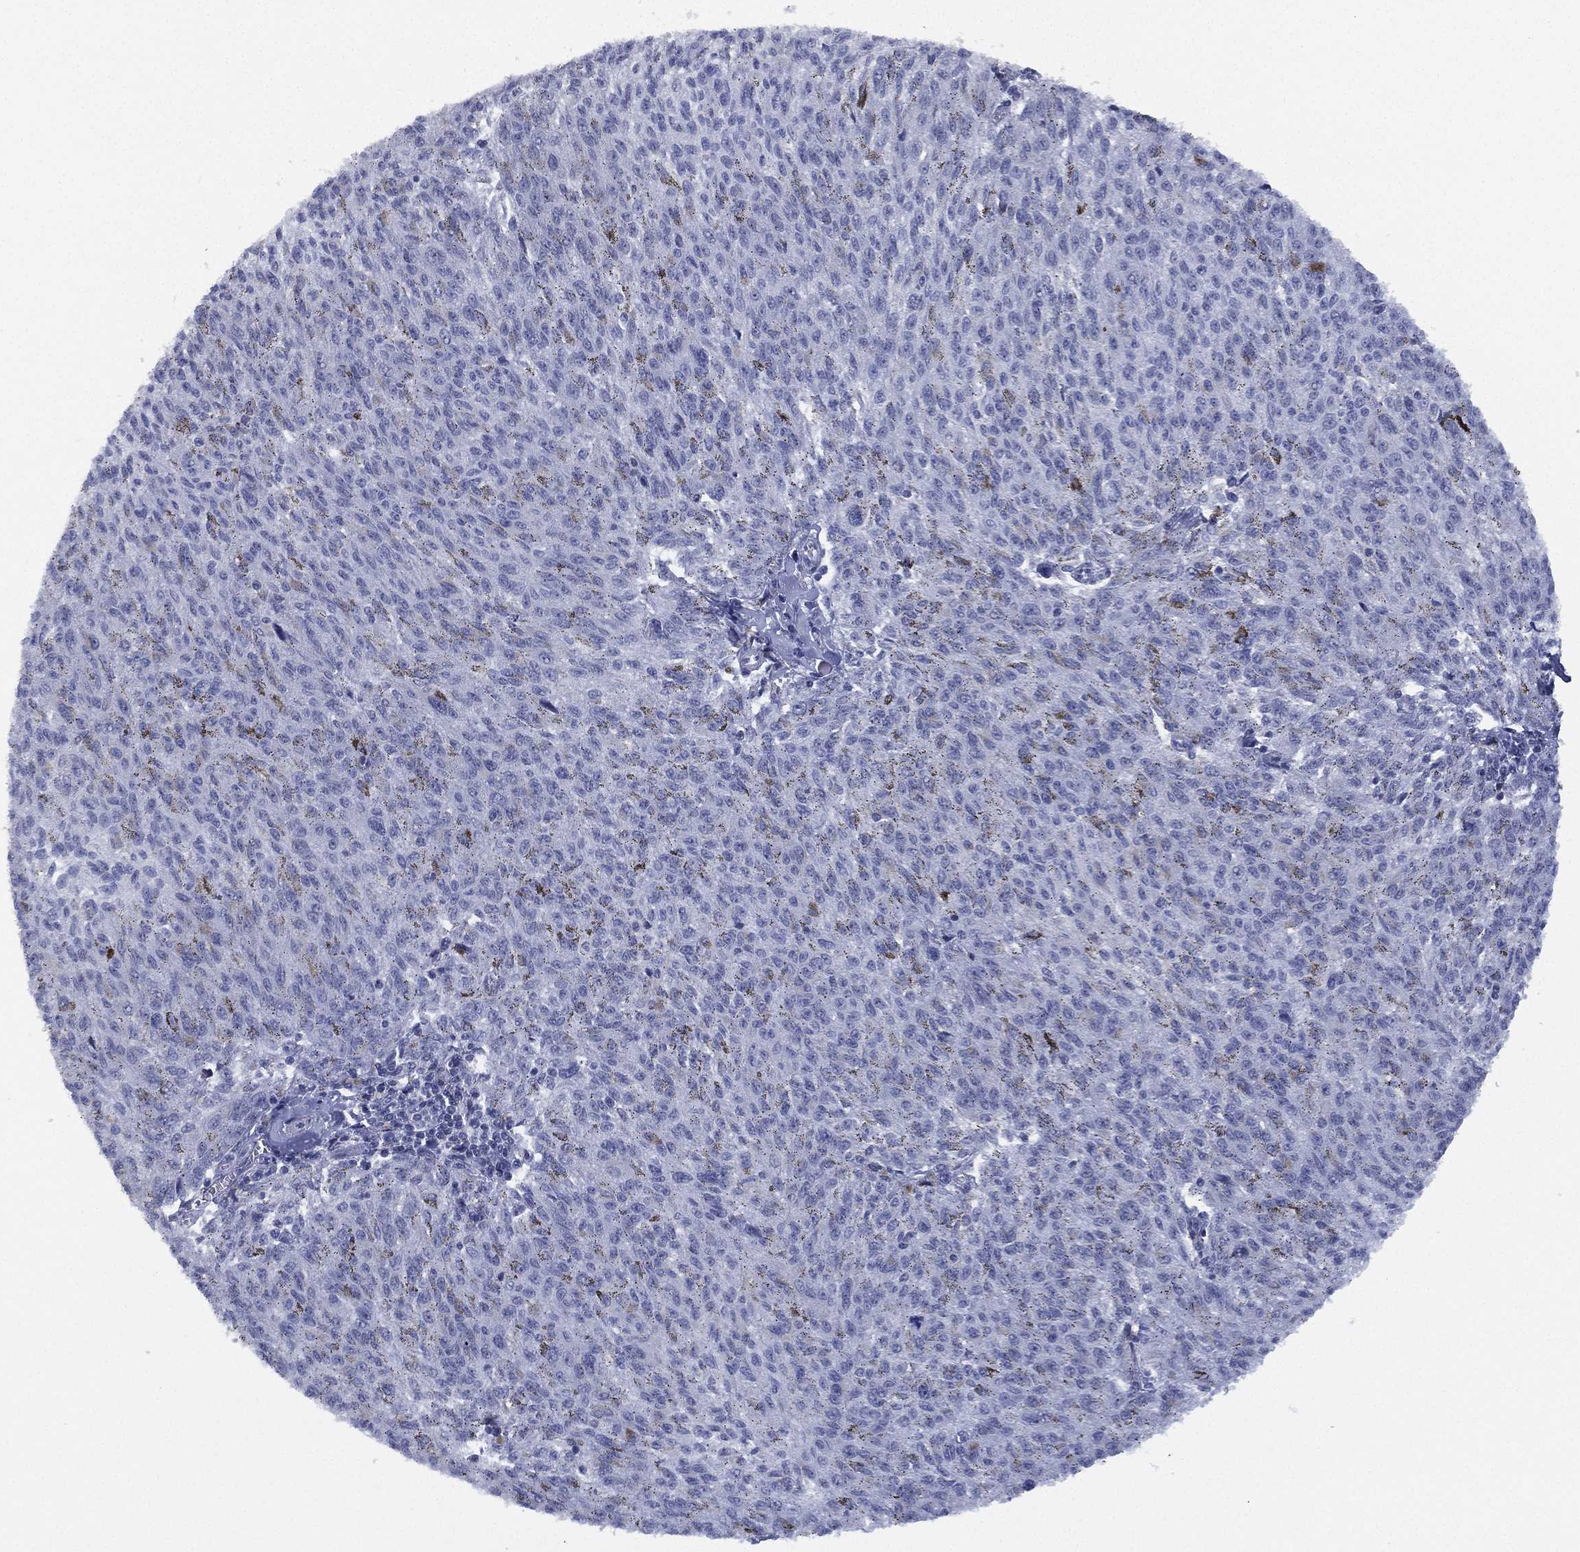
{"staining": {"intensity": "negative", "quantity": "none", "location": "none"}, "tissue": "melanoma", "cell_type": "Tumor cells", "image_type": "cancer", "snomed": [{"axis": "morphology", "description": "Malignant melanoma, NOS"}, {"axis": "topography", "description": "Skin"}], "caption": "IHC image of neoplastic tissue: melanoma stained with DAB (3,3'-diaminobenzidine) displays no significant protein staining in tumor cells.", "gene": "ZNF711", "patient": {"sex": "female", "age": 72}}